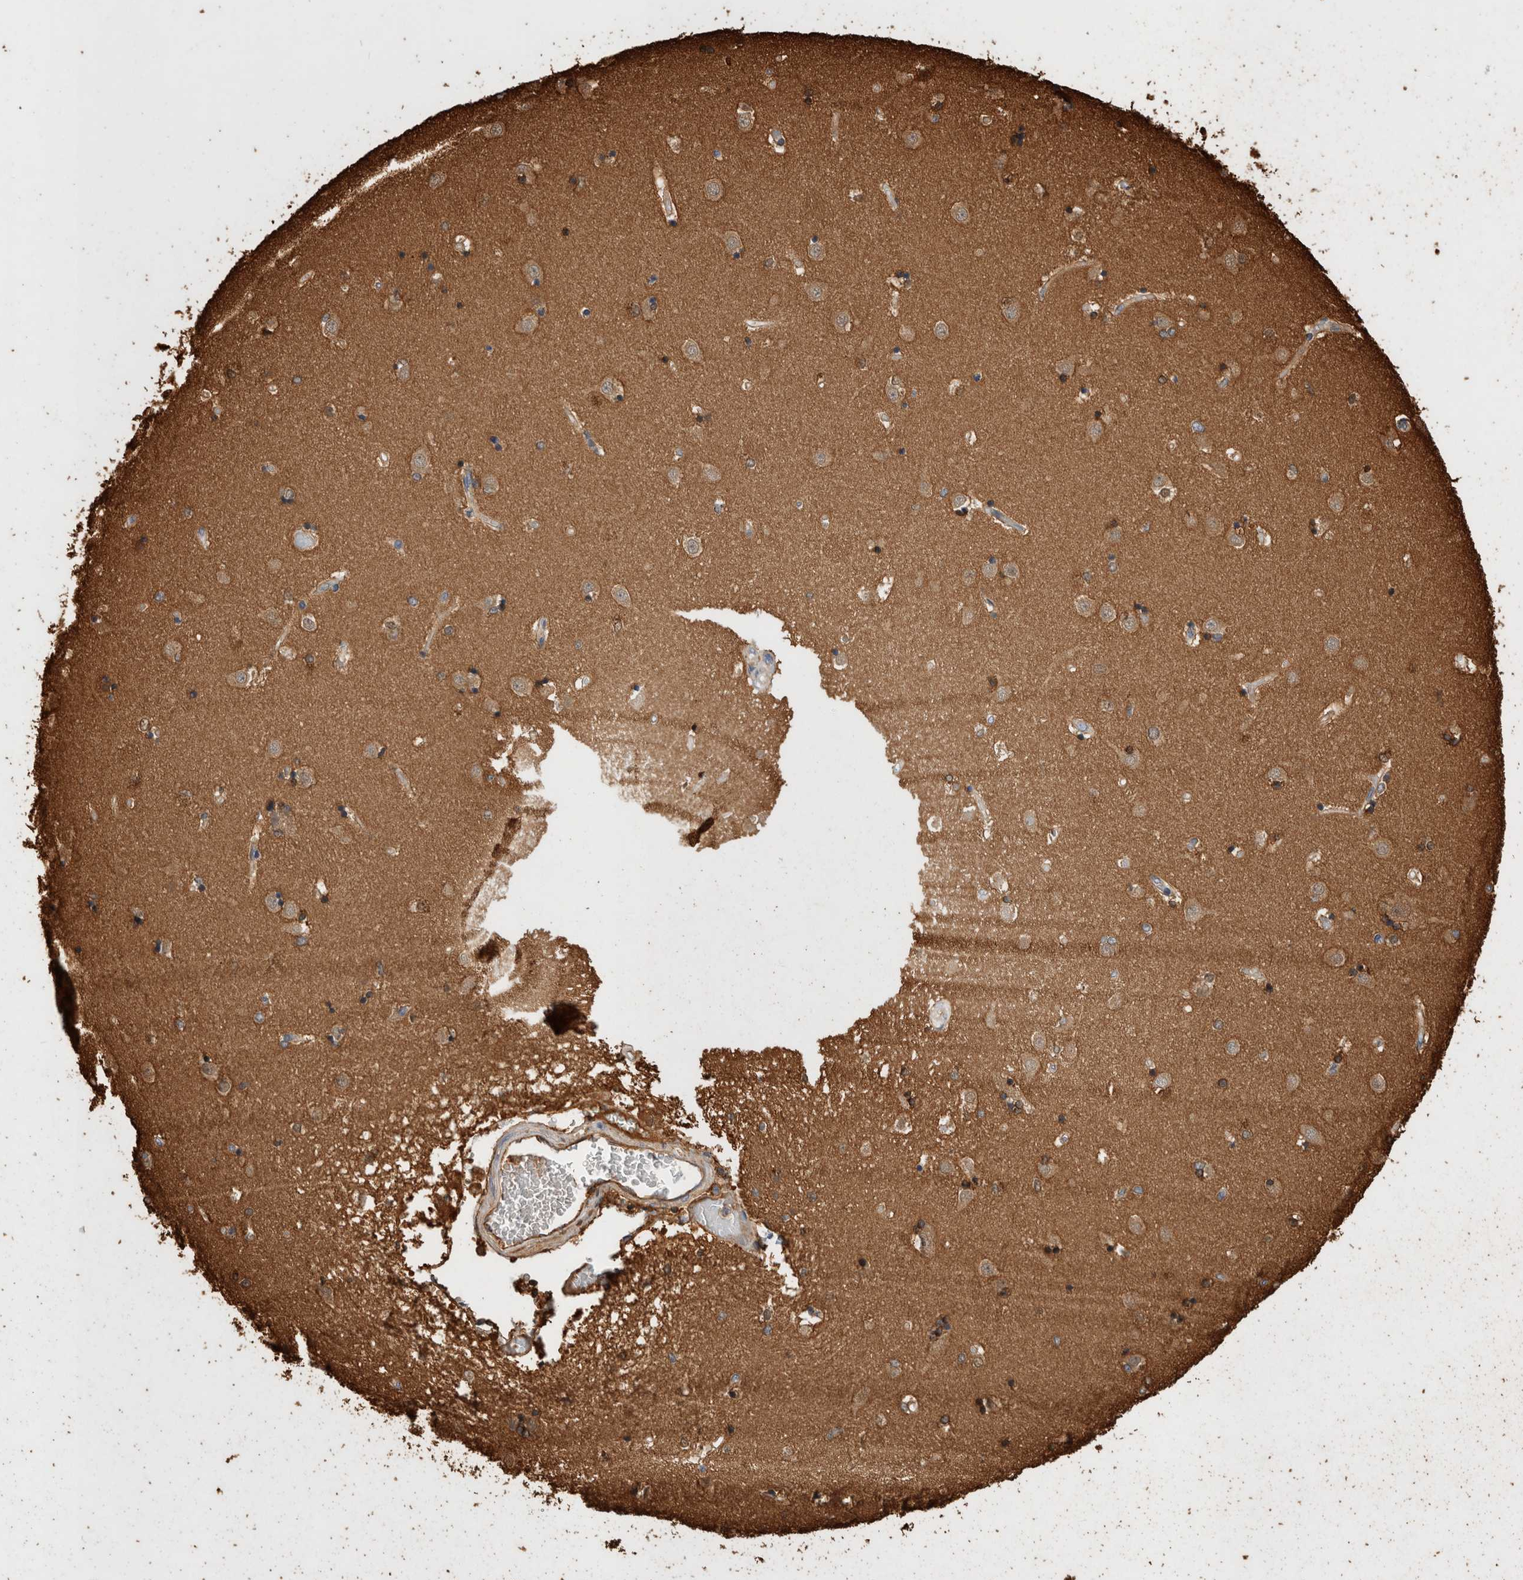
{"staining": {"intensity": "moderate", "quantity": "25%-75%", "location": "cytoplasmic/membranous"}, "tissue": "caudate", "cell_type": "Glial cells", "image_type": "normal", "snomed": [{"axis": "morphology", "description": "Normal tissue, NOS"}, {"axis": "topography", "description": "Lateral ventricle wall"}], "caption": "This is a micrograph of immunohistochemistry (IHC) staining of normal caudate, which shows moderate positivity in the cytoplasmic/membranous of glial cells.", "gene": "ZNF397", "patient": {"sex": "male", "age": 45}}